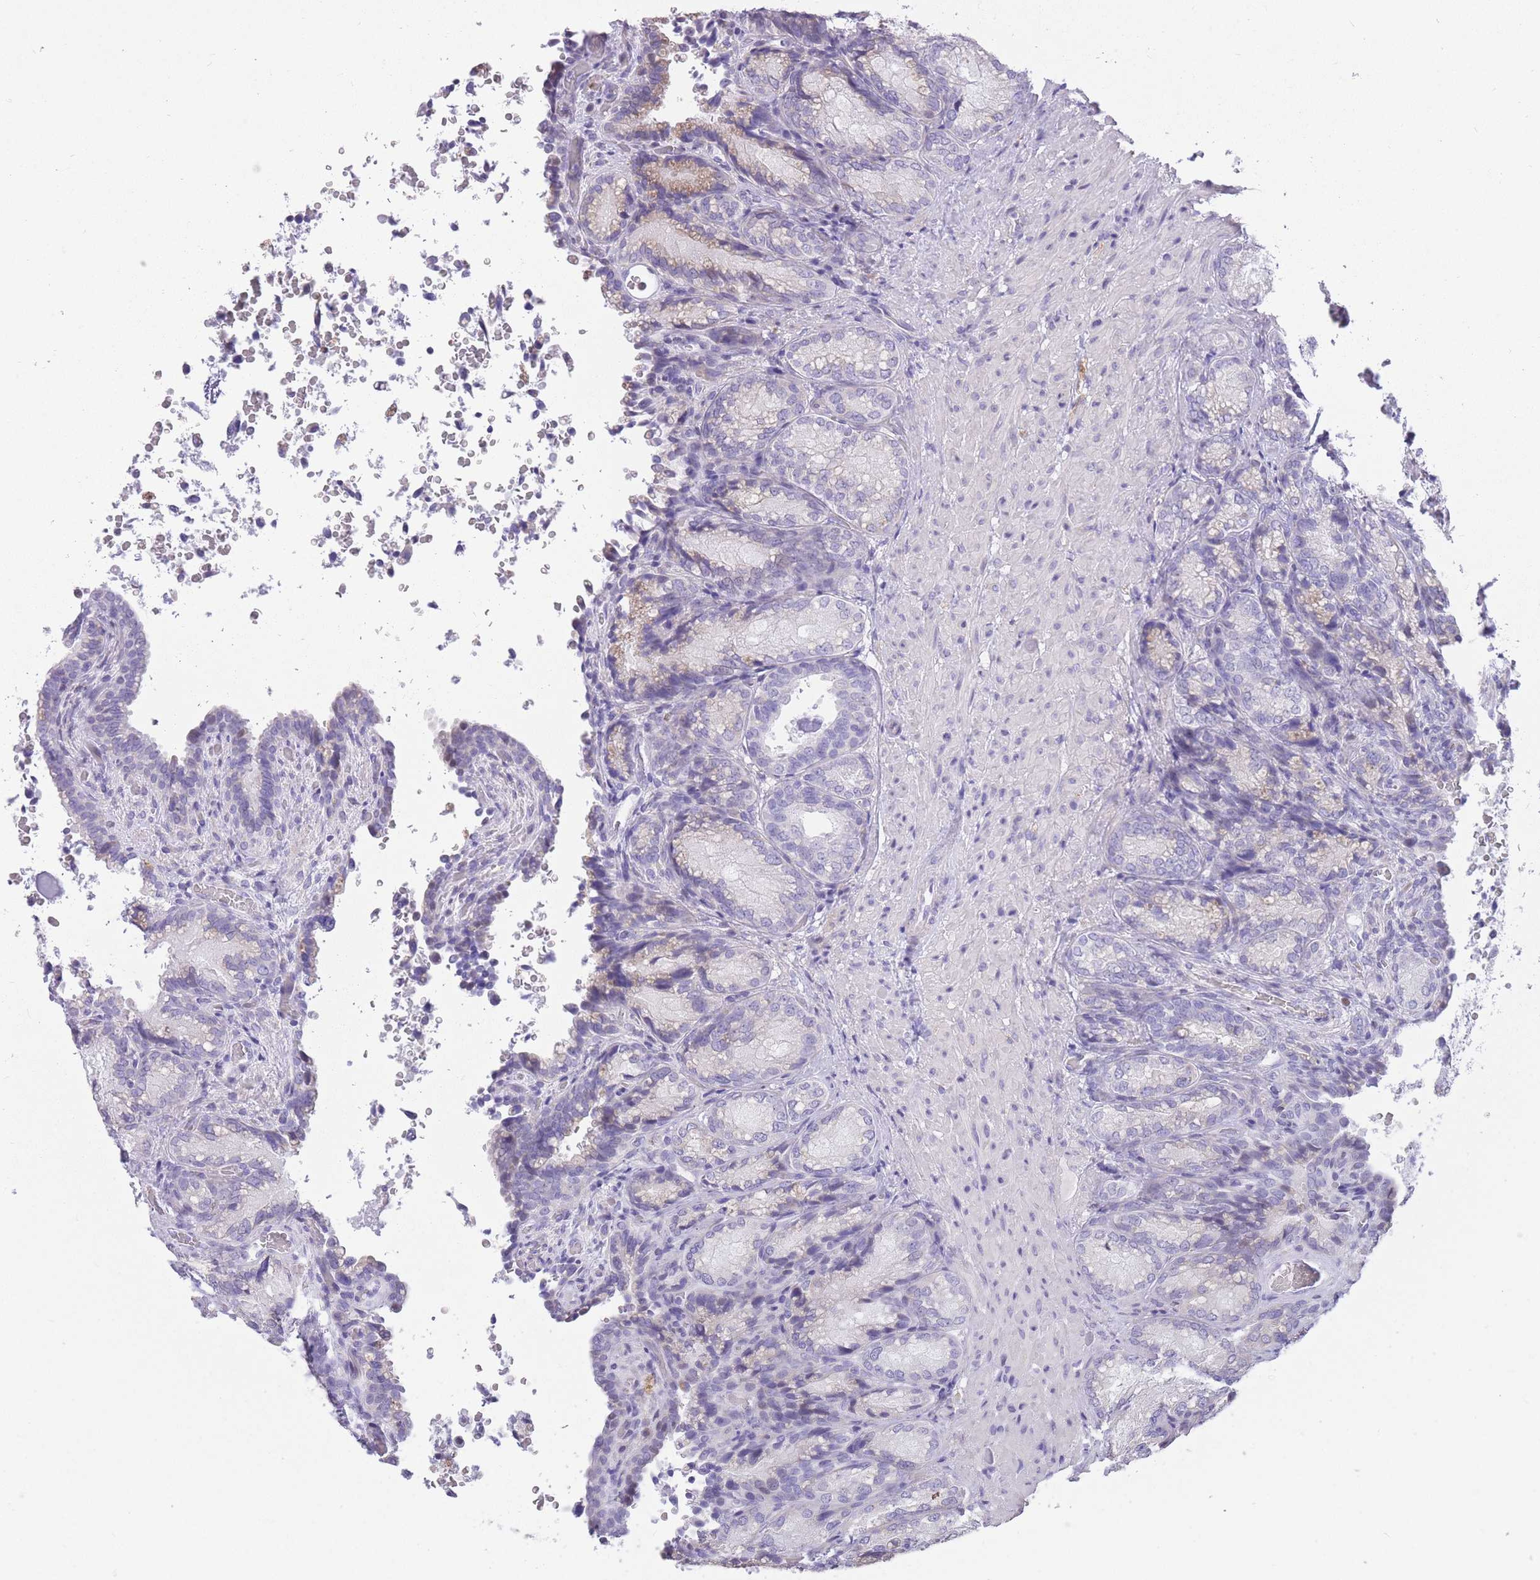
{"staining": {"intensity": "weak", "quantity": "<25%", "location": "cytoplasmic/membranous"}, "tissue": "seminal vesicle", "cell_type": "Glandular cells", "image_type": "normal", "snomed": [{"axis": "morphology", "description": "Normal tissue, NOS"}, {"axis": "topography", "description": "Seminal veicle"}], "caption": "High power microscopy photomicrograph of an immunohistochemistry (IHC) micrograph of unremarkable seminal vesicle, revealing no significant staining in glandular cells. (DAB (3,3'-diaminobenzidine) immunohistochemistry visualized using brightfield microscopy, high magnification).", "gene": "WDR70", "patient": {"sex": "male", "age": 58}}